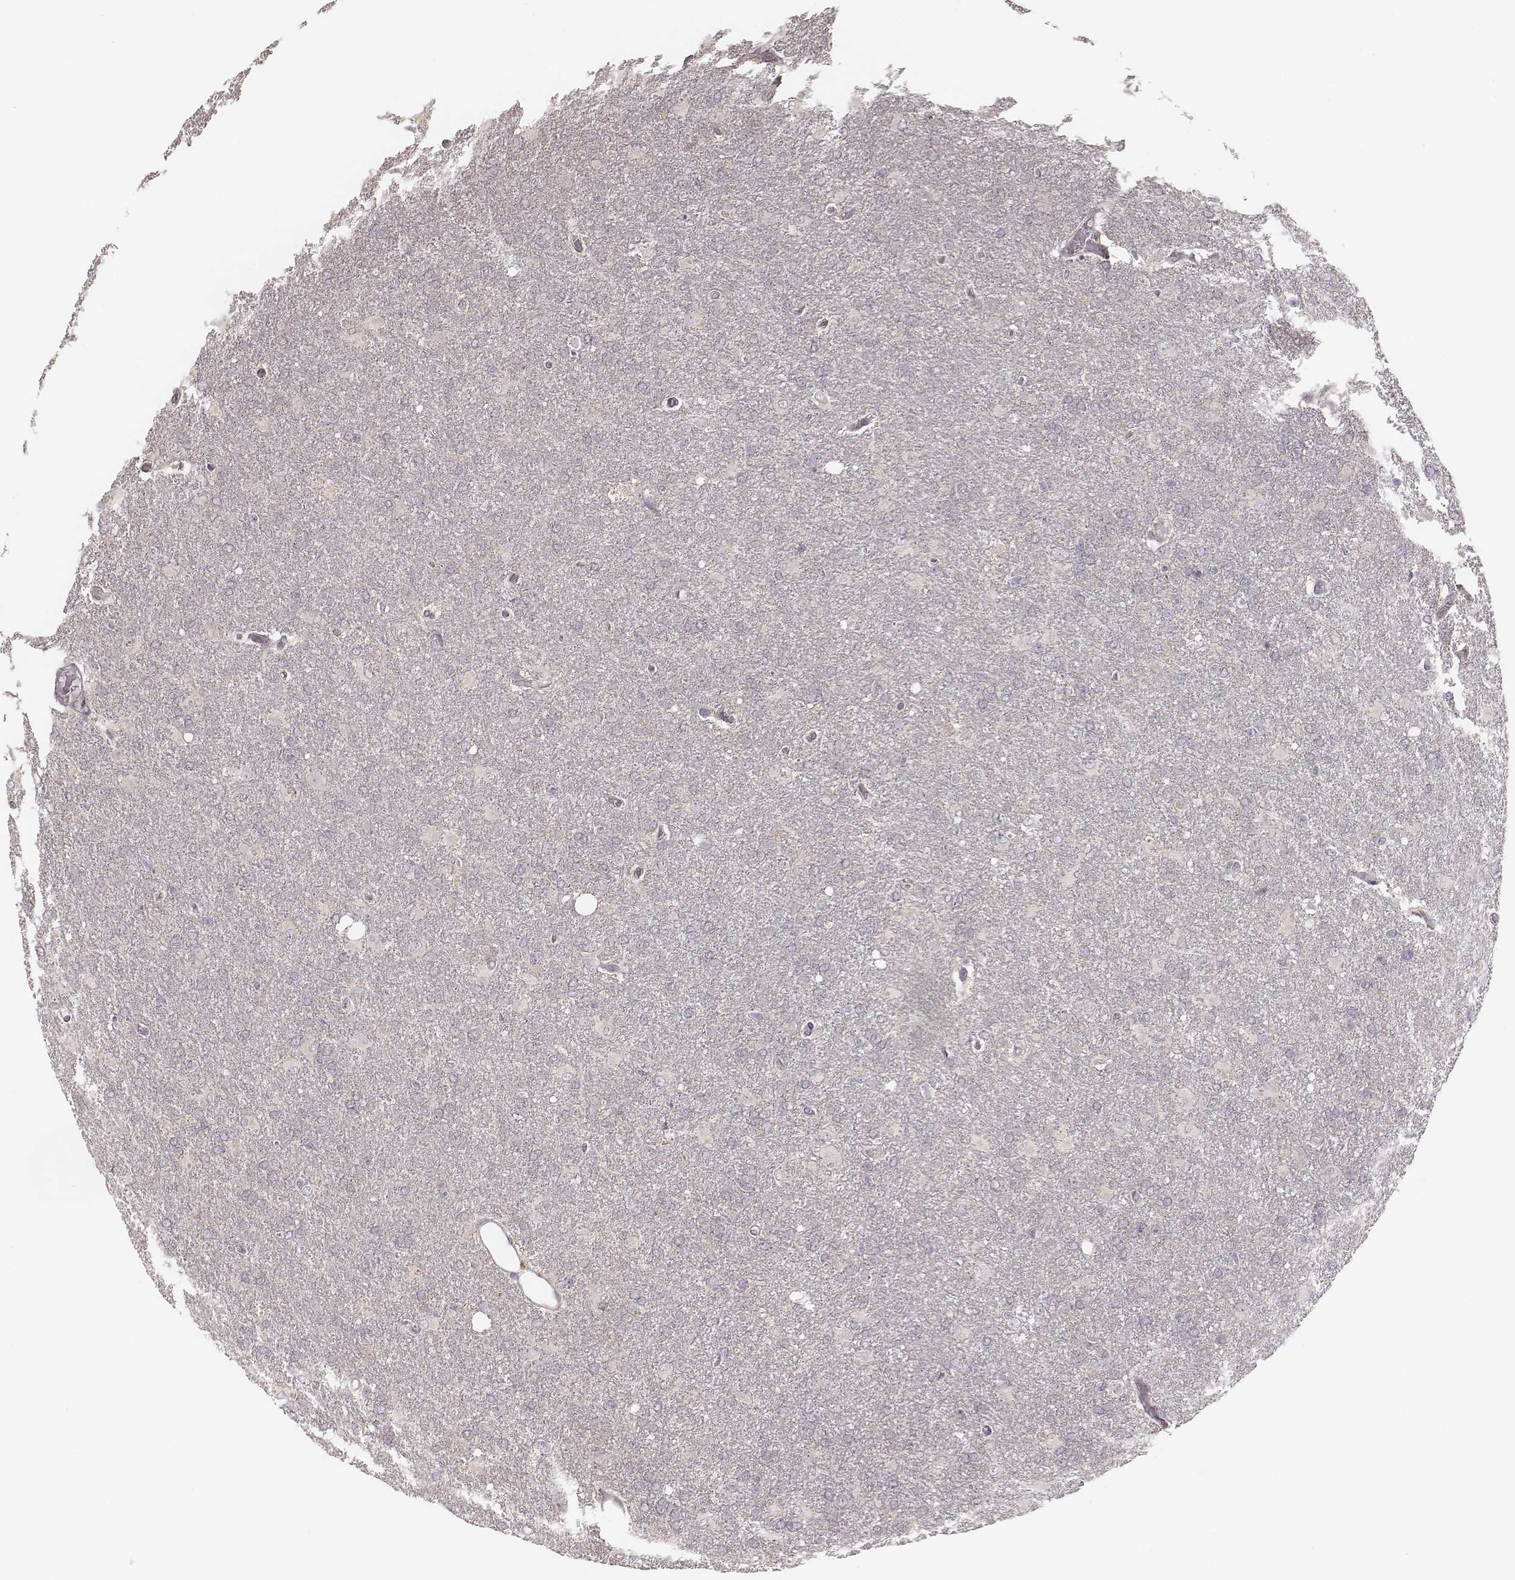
{"staining": {"intensity": "negative", "quantity": "none", "location": "none"}, "tissue": "glioma", "cell_type": "Tumor cells", "image_type": "cancer", "snomed": [{"axis": "morphology", "description": "Glioma, malignant, High grade"}, {"axis": "topography", "description": "Brain"}], "caption": "High magnification brightfield microscopy of glioma stained with DAB (brown) and counterstained with hematoxylin (blue): tumor cells show no significant staining.", "gene": "TDRD5", "patient": {"sex": "male", "age": 68}}